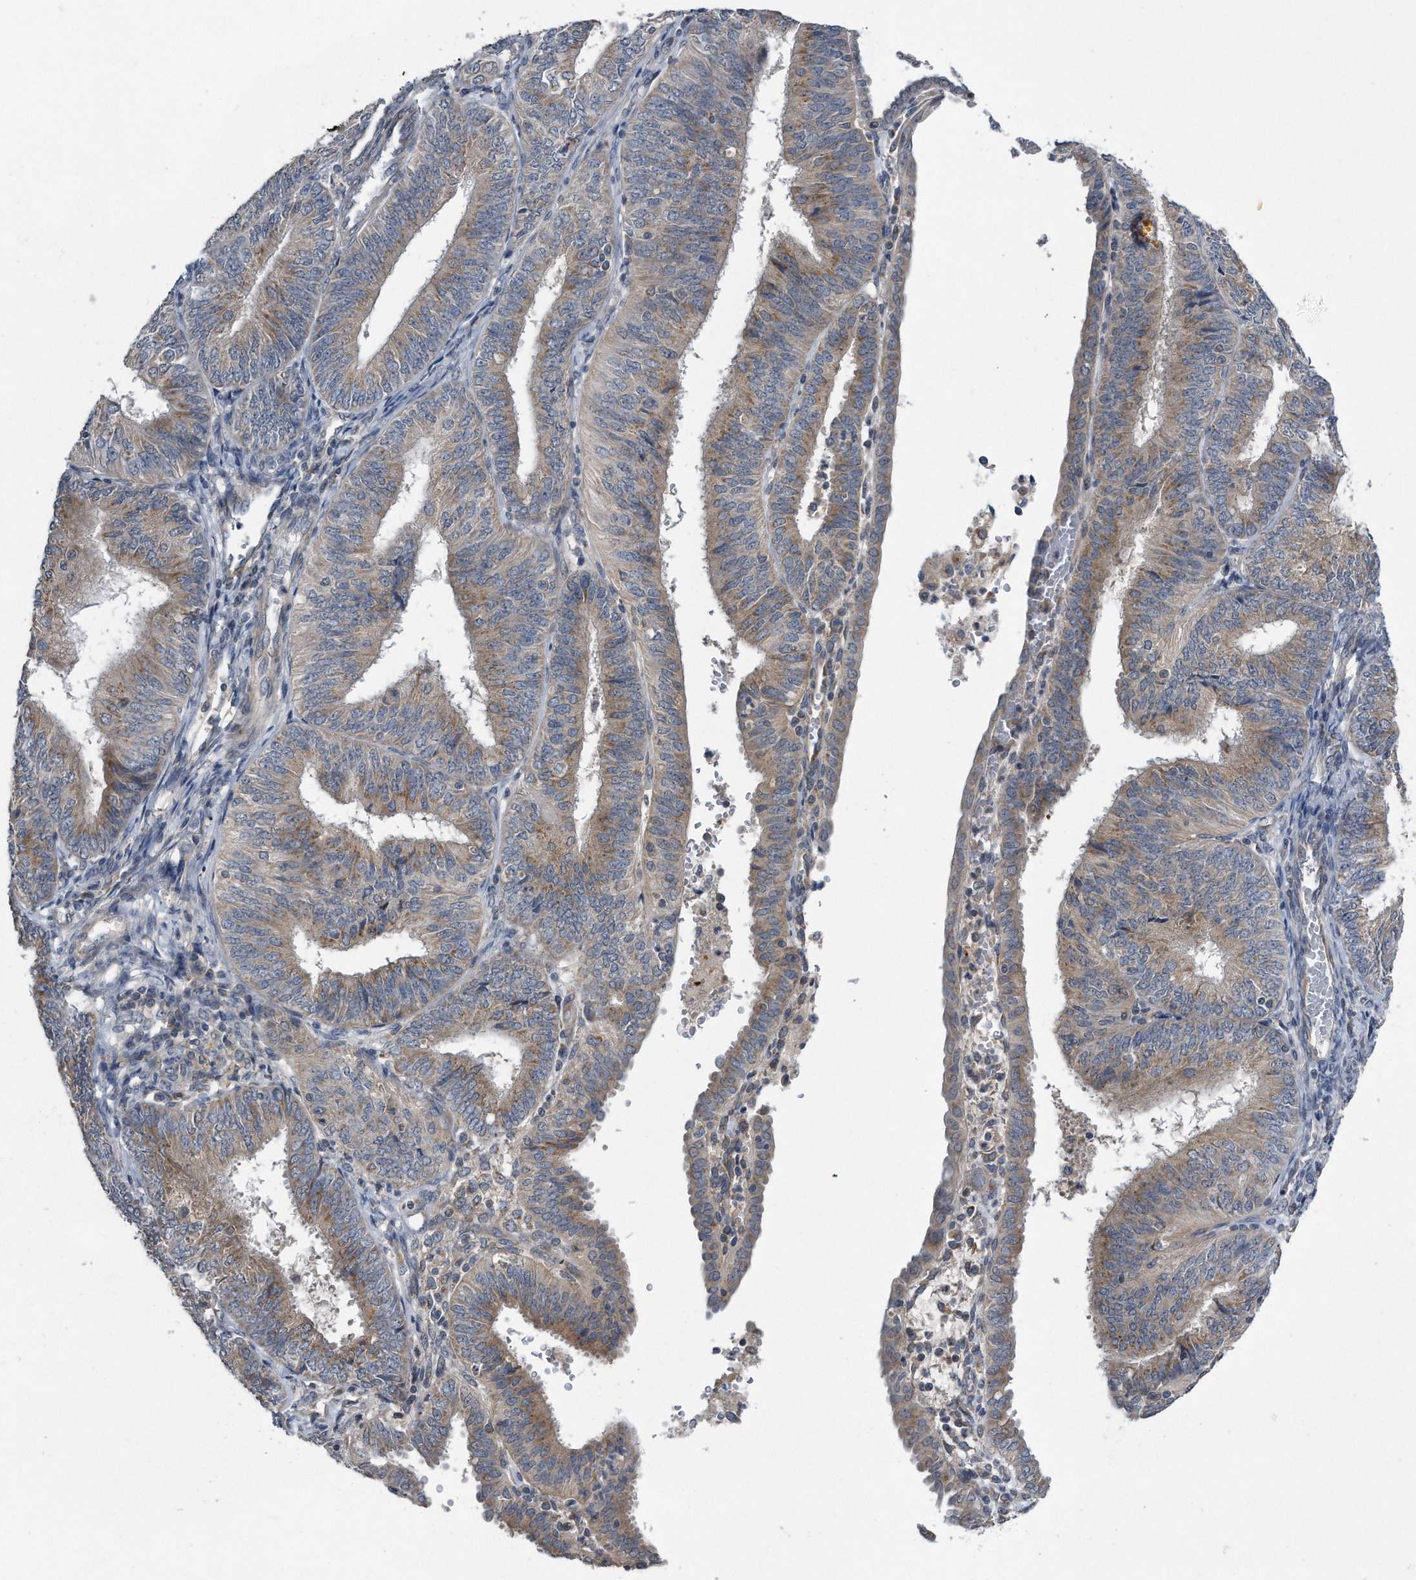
{"staining": {"intensity": "weak", "quantity": "25%-75%", "location": "cytoplasmic/membranous"}, "tissue": "endometrial cancer", "cell_type": "Tumor cells", "image_type": "cancer", "snomed": [{"axis": "morphology", "description": "Adenocarcinoma, NOS"}, {"axis": "topography", "description": "Endometrium"}], "caption": "This is a histology image of IHC staining of adenocarcinoma (endometrial), which shows weak positivity in the cytoplasmic/membranous of tumor cells.", "gene": "LYRM4", "patient": {"sex": "female", "age": 58}}